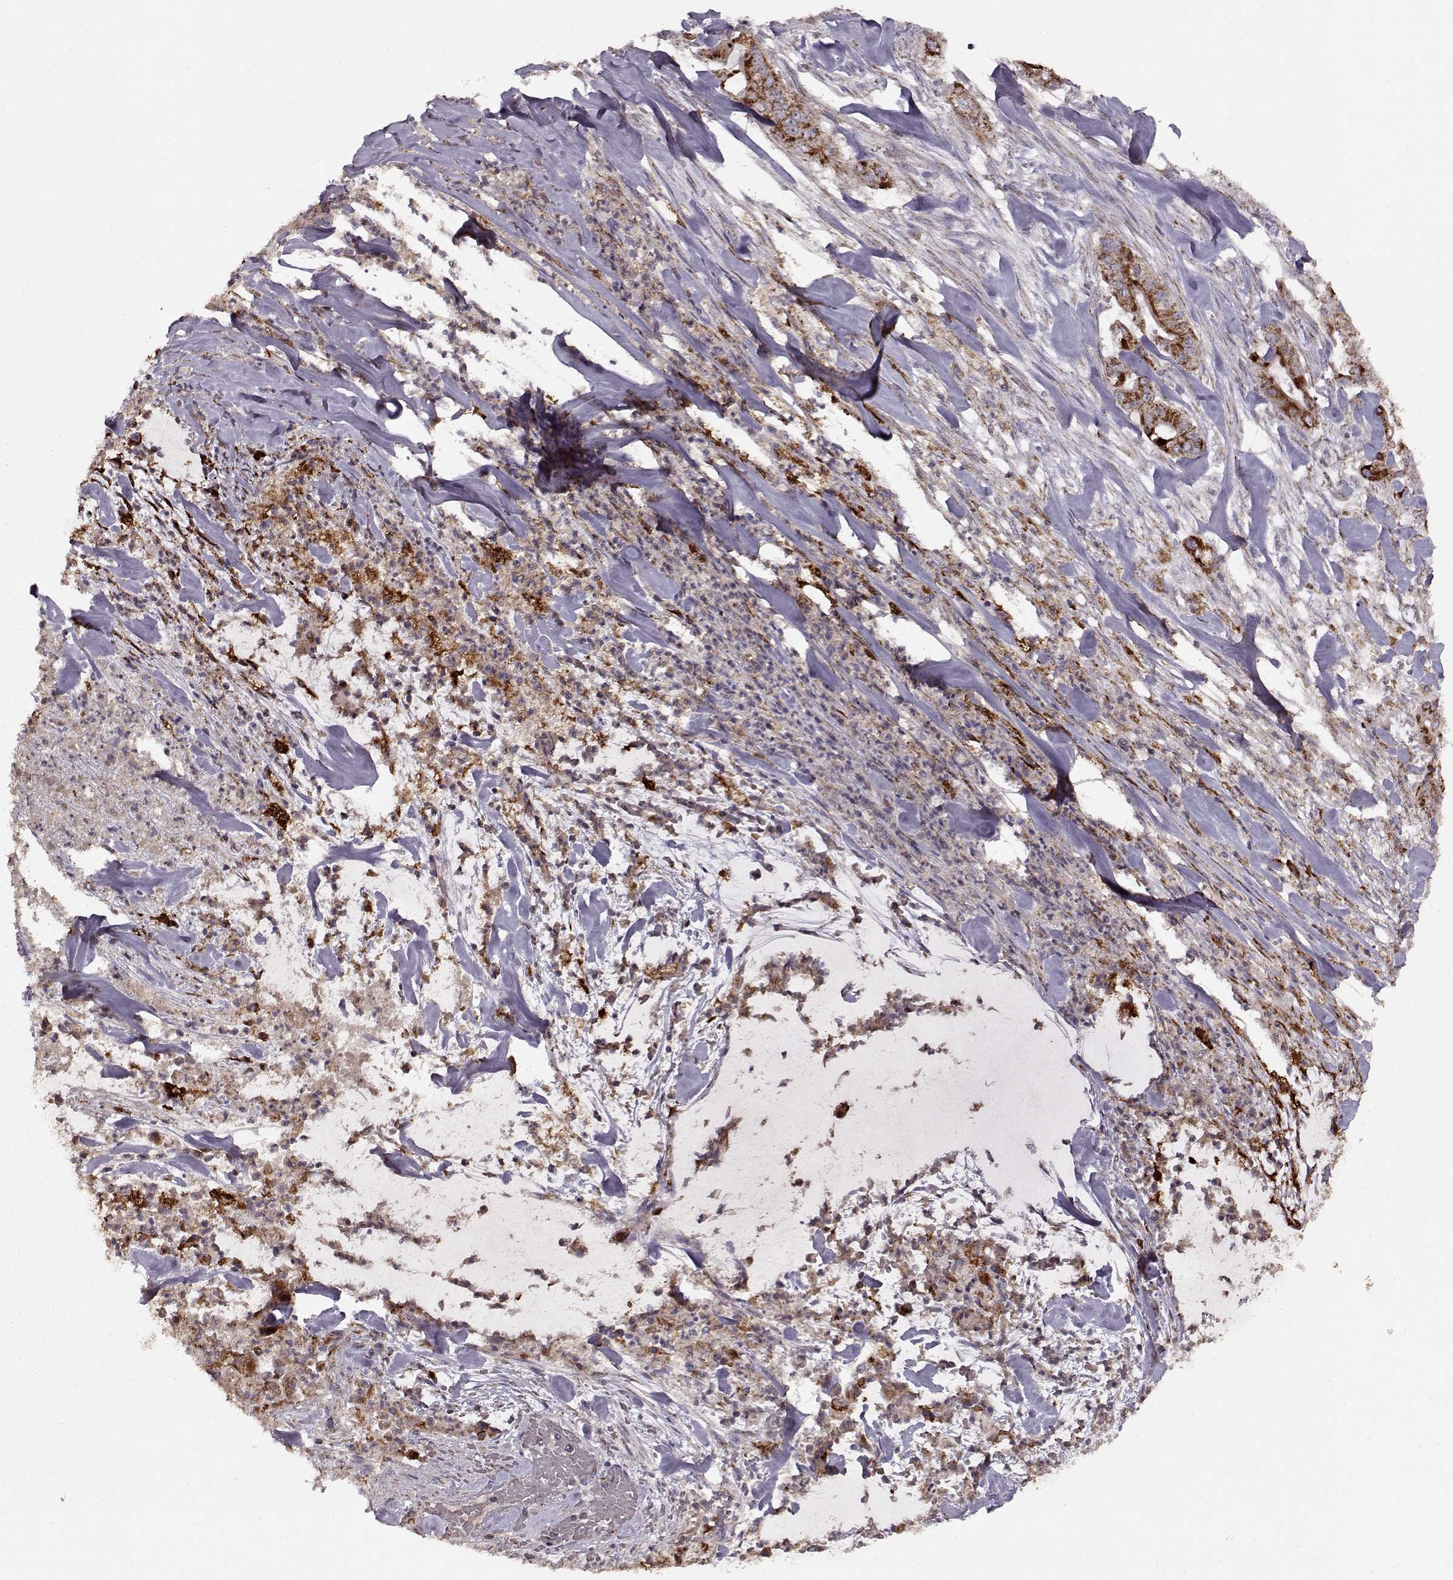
{"staining": {"intensity": "strong", "quantity": ">75%", "location": "cytoplasmic/membranous"}, "tissue": "pancreatic cancer", "cell_type": "Tumor cells", "image_type": "cancer", "snomed": [{"axis": "morphology", "description": "Normal tissue, NOS"}, {"axis": "morphology", "description": "Inflammation, NOS"}, {"axis": "morphology", "description": "Adenocarcinoma, NOS"}, {"axis": "topography", "description": "Pancreas"}], "caption": "Immunohistochemistry of pancreatic cancer reveals high levels of strong cytoplasmic/membranous staining in approximately >75% of tumor cells.", "gene": "CMTM3", "patient": {"sex": "male", "age": 57}}